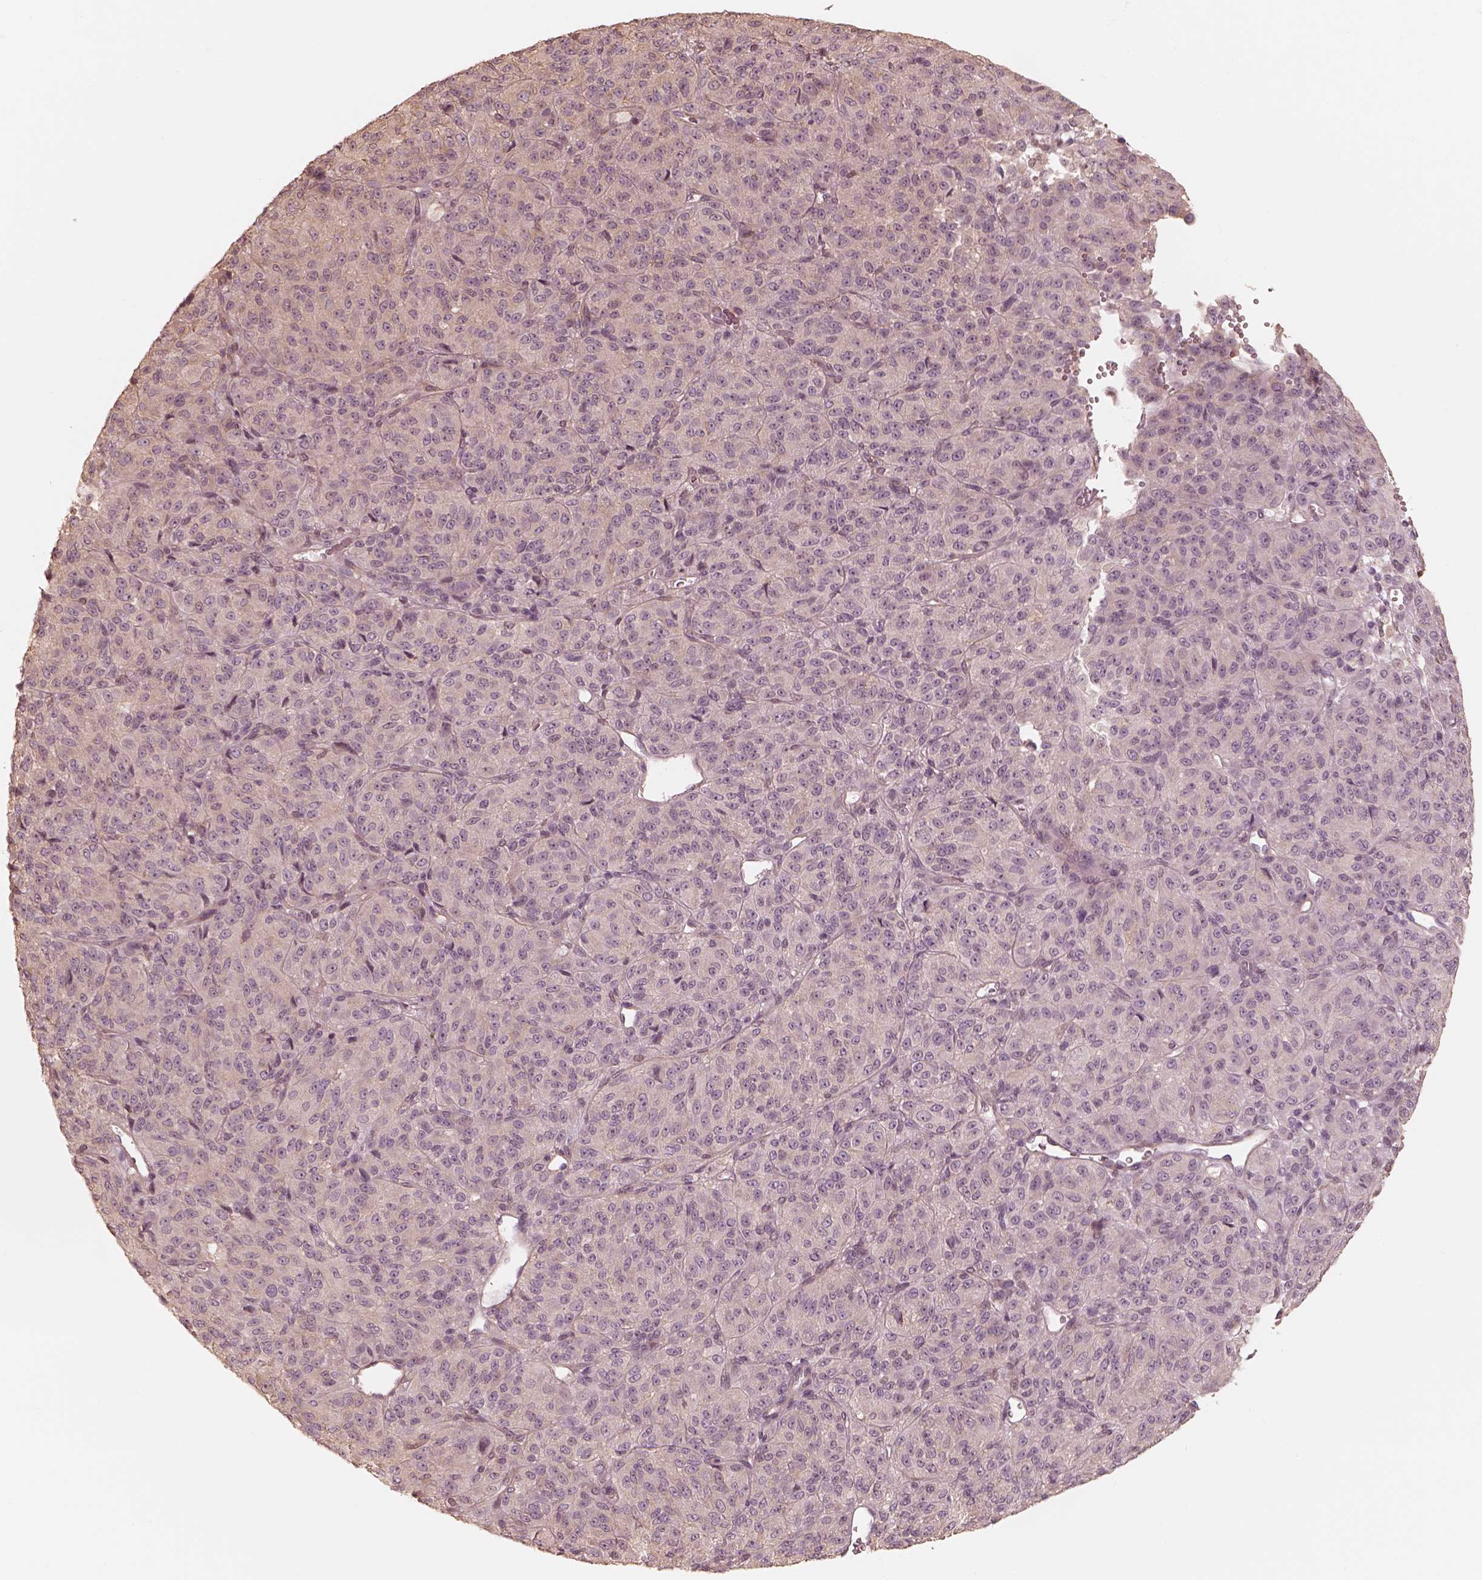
{"staining": {"intensity": "negative", "quantity": "none", "location": "none"}, "tissue": "melanoma", "cell_type": "Tumor cells", "image_type": "cancer", "snomed": [{"axis": "morphology", "description": "Malignant melanoma, Metastatic site"}, {"axis": "topography", "description": "Brain"}], "caption": "Protein analysis of malignant melanoma (metastatic site) displays no significant expression in tumor cells.", "gene": "KIF5C", "patient": {"sex": "female", "age": 56}}